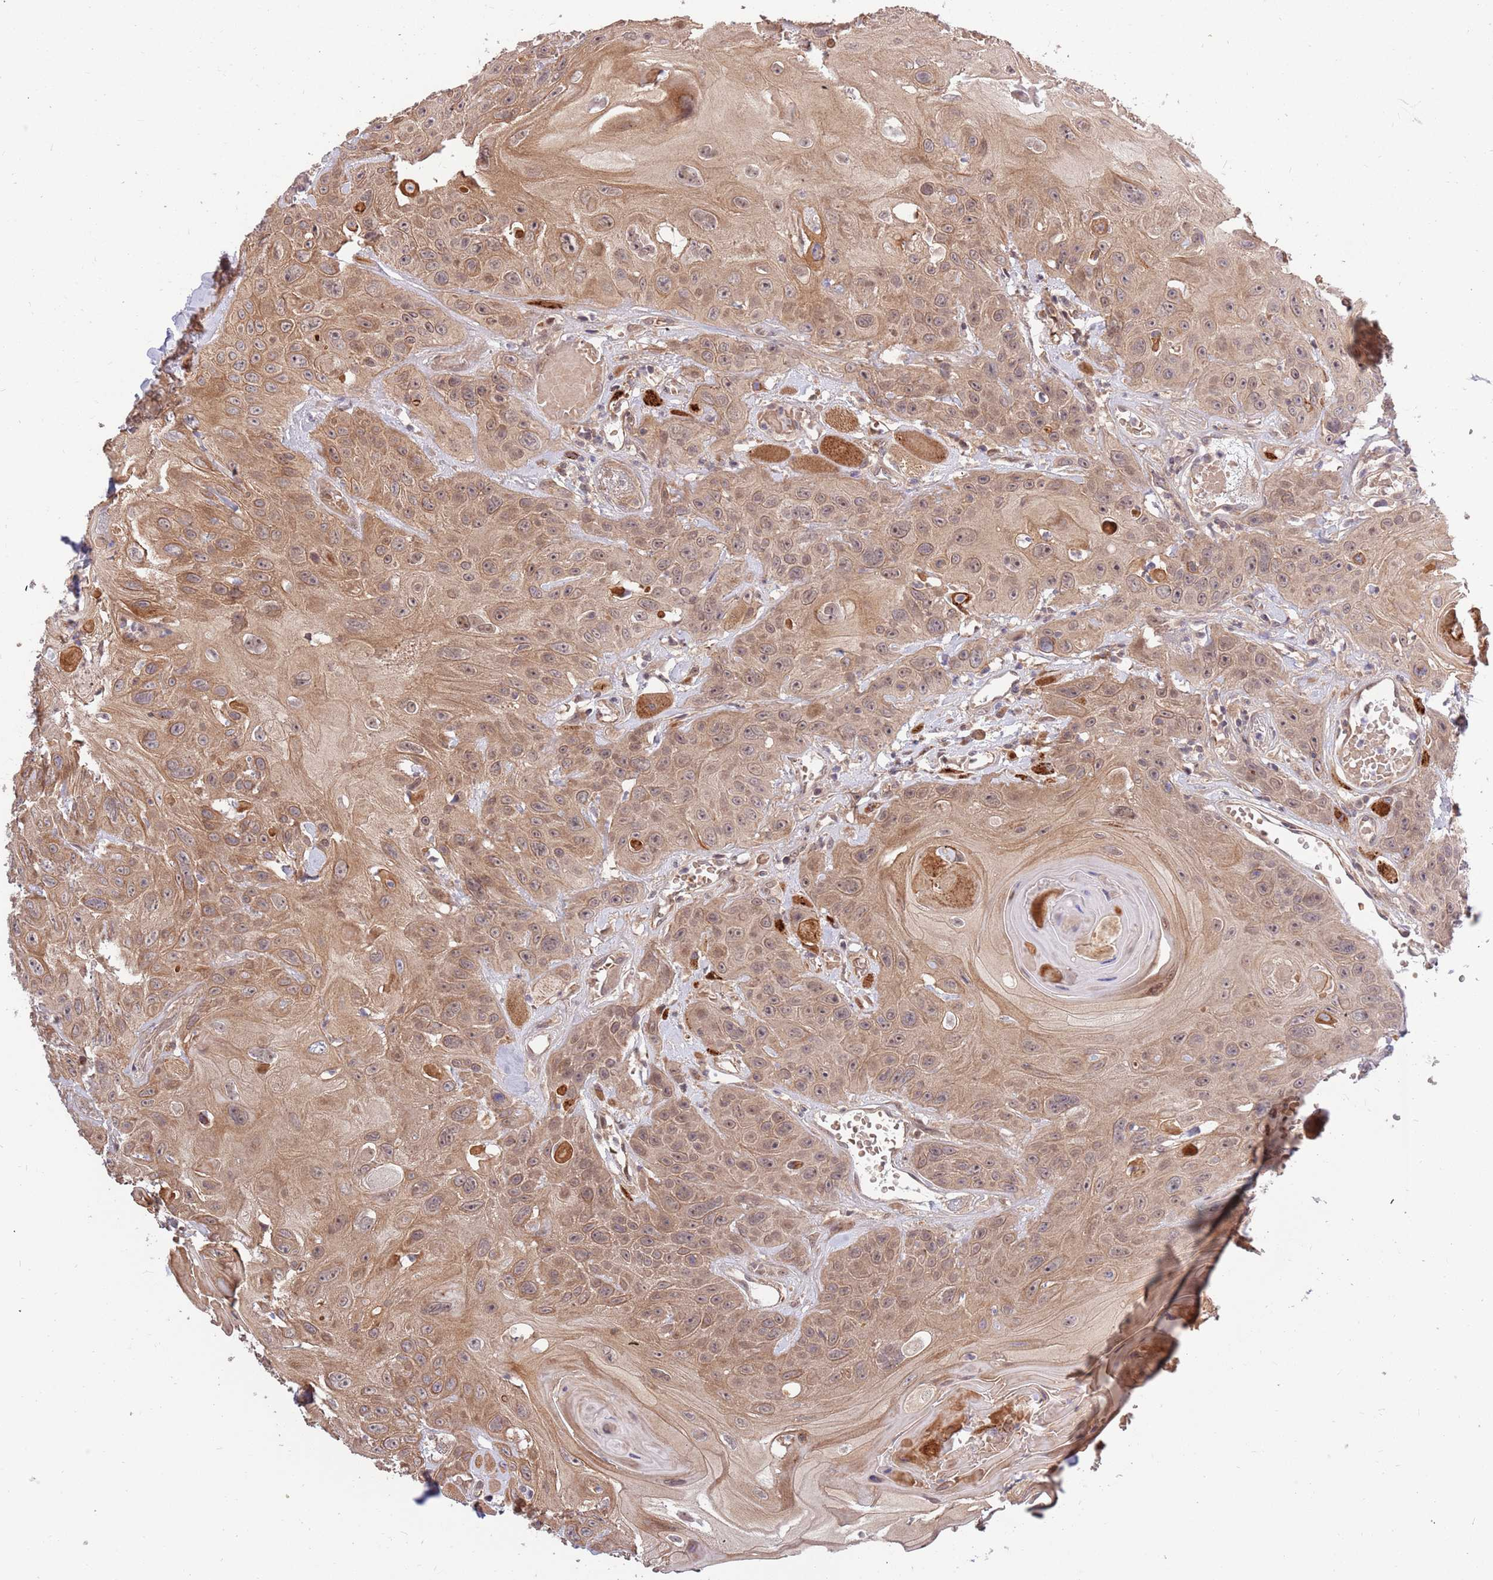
{"staining": {"intensity": "moderate", "quantity": ">75%", "location": "cytoplasmic/membranous,nuclear"}, "tissue": "head and neck cancer", "cell_type": "Tumor cells", "image_type": "cancer", "snomed": [{"axis": "morphology", "description": "Squamous cell carcinoma, NOS"}, {"axis": "topography", "description": "Head-Neck"}], "caption": "Immunohistochemical staining of human head and neck cancer (squamous cell carcinoma) exhibits medium levels of moderate cytoplasmic/membranous and nuclear protein expression in approximately >75% of tumor cells. The protein is shown in brown color, while the nuclei are stained blue.", "gene": "HAUS3", "patient": {"sex": "female", "age": 59}}